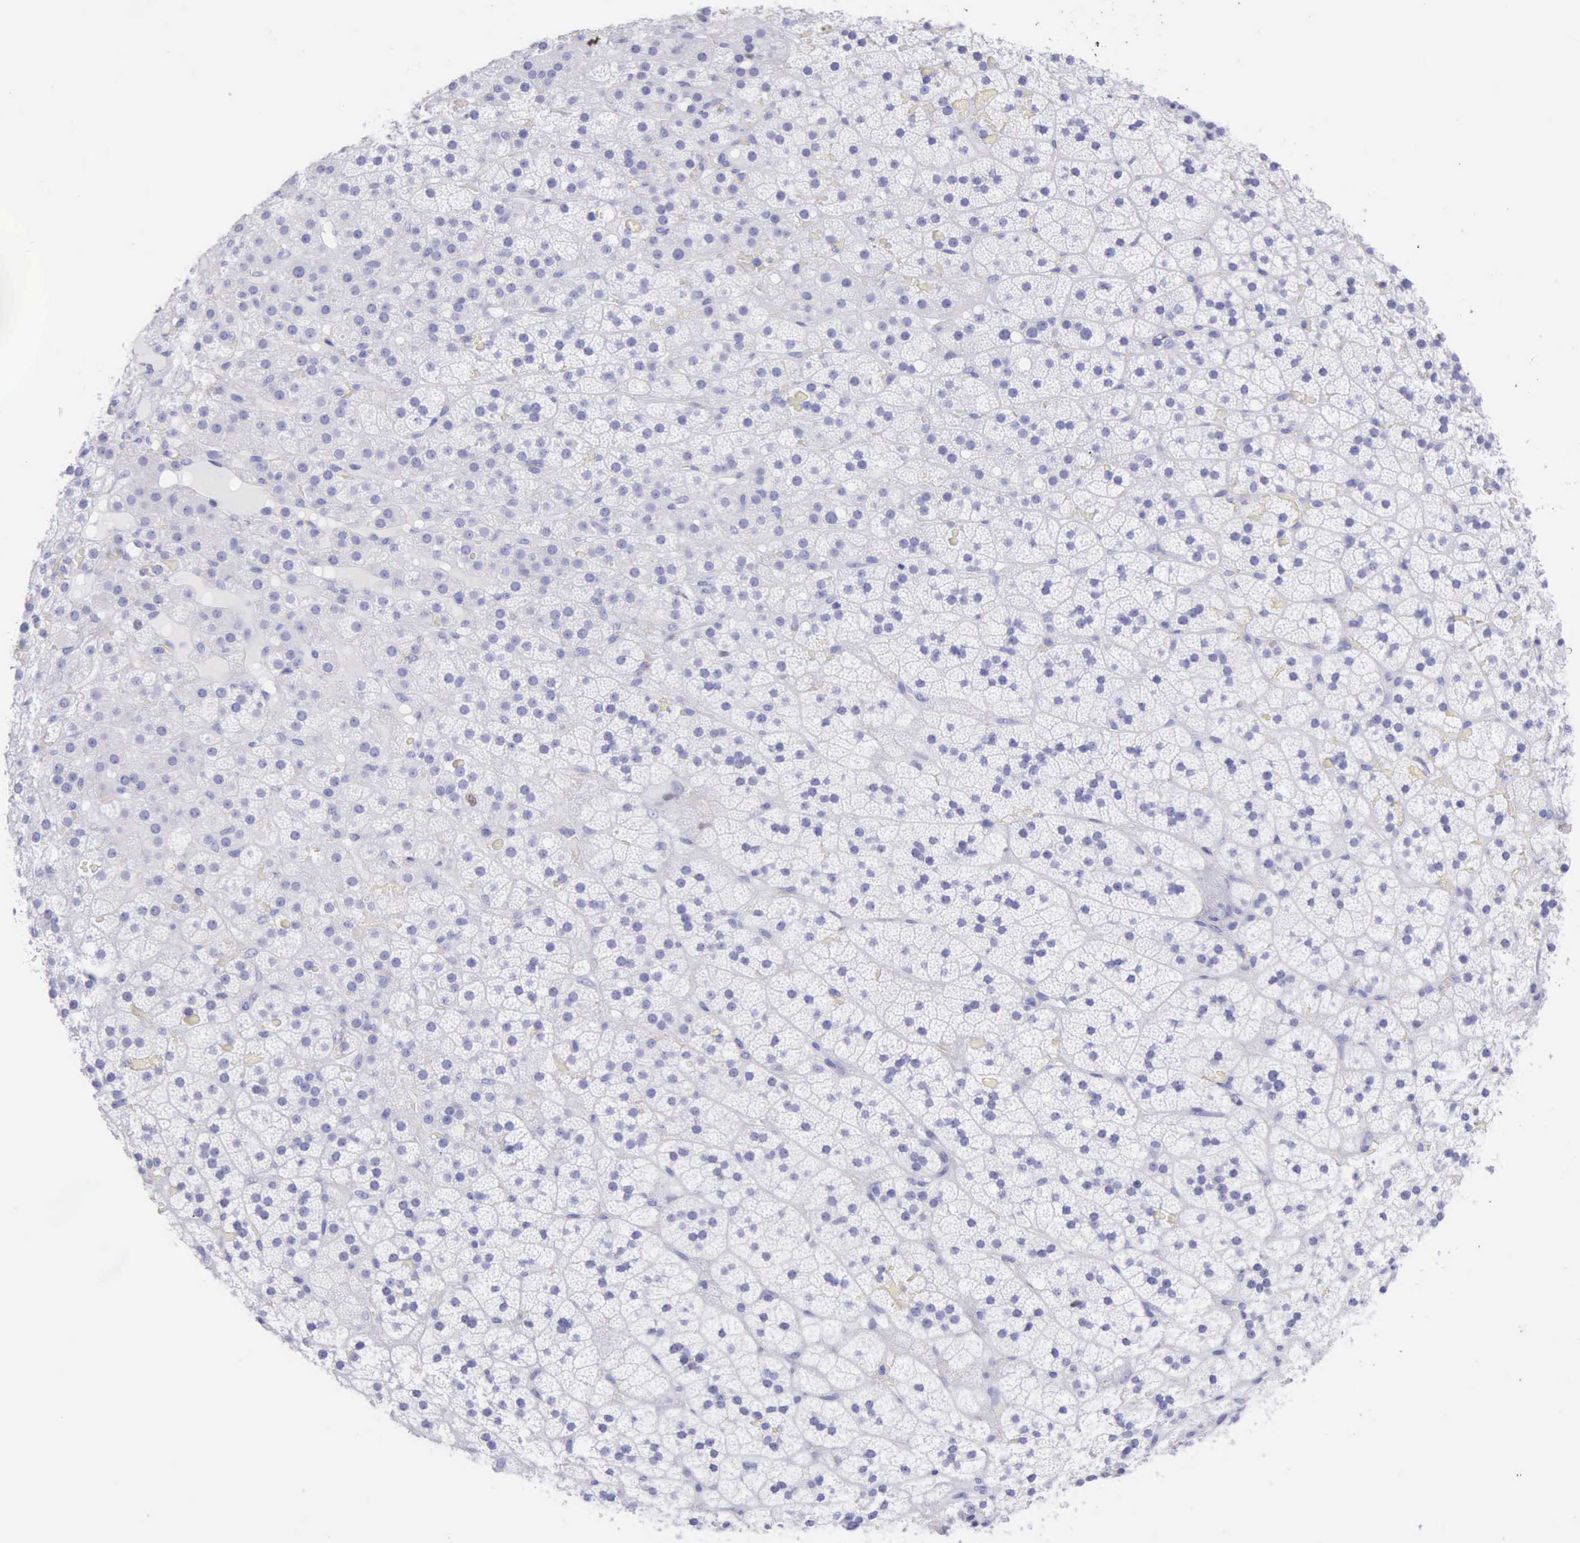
{"staining": {"intensity": "negative", "quantity": "none", "location": "none"}, "tissue": "adrenal gland", "cell_type": "Glandular cells", "image_type": "normal", "snomed": [{"axis": "morphology", "description": "Normal tissue, NOS"}, {"axis": "topography", "description": "Adrenal gland"}], "caption": "The micrograph shows no significant staining in glandular cells of adrenal gland.", "gene": "MCM2", "patient": {"sex": "male", "age": 35}}